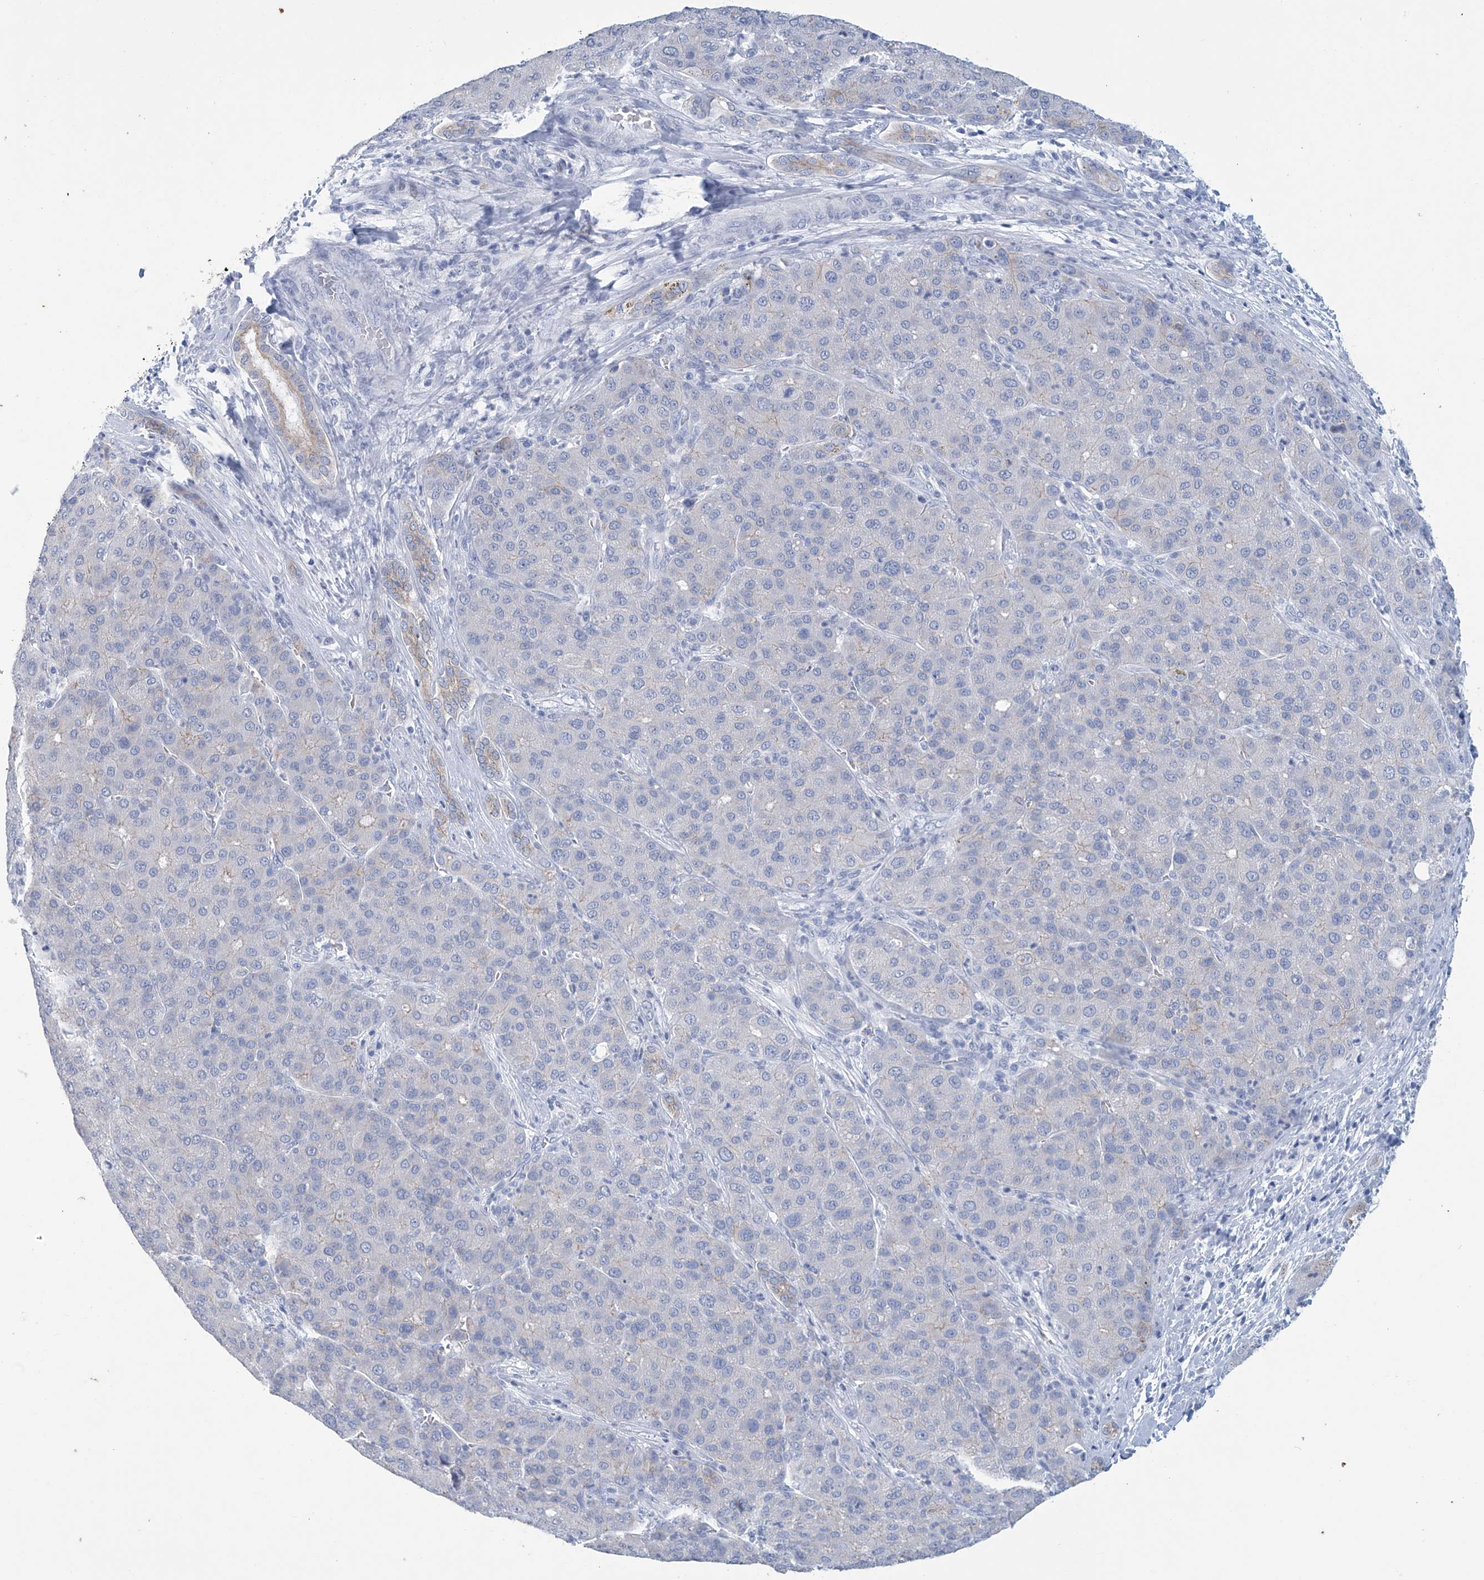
{"staining": {"intensity": "negative", "quantity": "none", "location": "none"}, "tissue": "liver cancer", "cell_type": "Tumor cells", "image_type": "cancer", "snomed": [{"axis": "morphology", "description": "Carcinoma, Hepatocellular, NOS"}, {"axis": "topography", "description": "Liver"}], "caption": "Liver cancer (hepatocellular carcinoma) was stained to show a protein in brown. There is no significant positivity in tumor cells.", "gene": "DSP", "patient": {"sex": "male", "age": 65}}